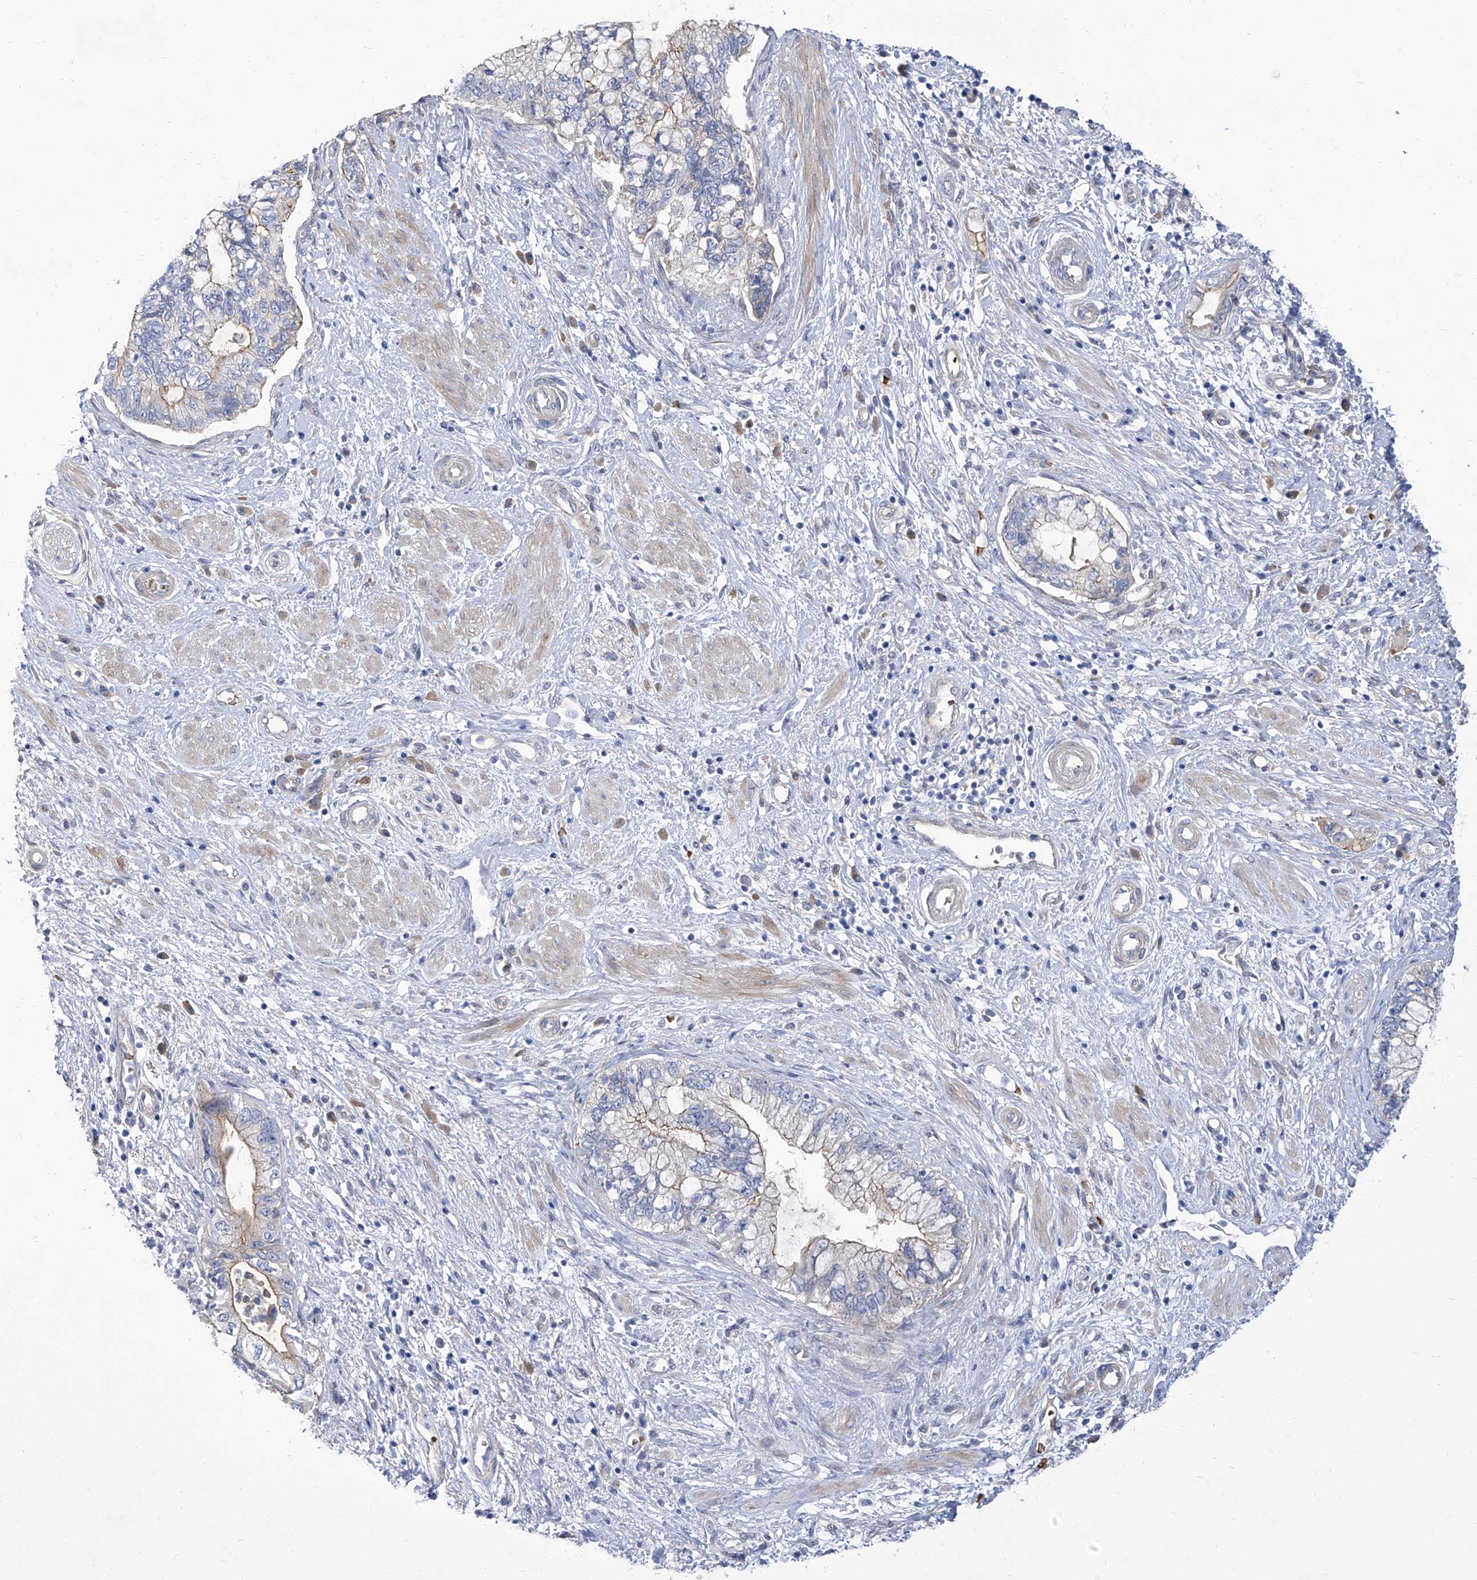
{"staining": {"intensity": "moderate", "quantity": "<25%", "location": "cytoplasmic/membranous"}, "tissue": "pancreatic cancer", "cell_type": "Tumor cells", "image_type": "cancer", "snomed": [{"axis": "morphology", "description": "Adenocarcinoma, NOS"}, {"axis": "topography", "description": "Pancreas"}], "caption": "Brown immunohistochemical staining in pancreatic cancer reveals moderate cytoplasmic/membranous positivity in approximately <25% of tumor cells.", "gene": "PARD3", "patient": {"sex": "female", "age": 73}}